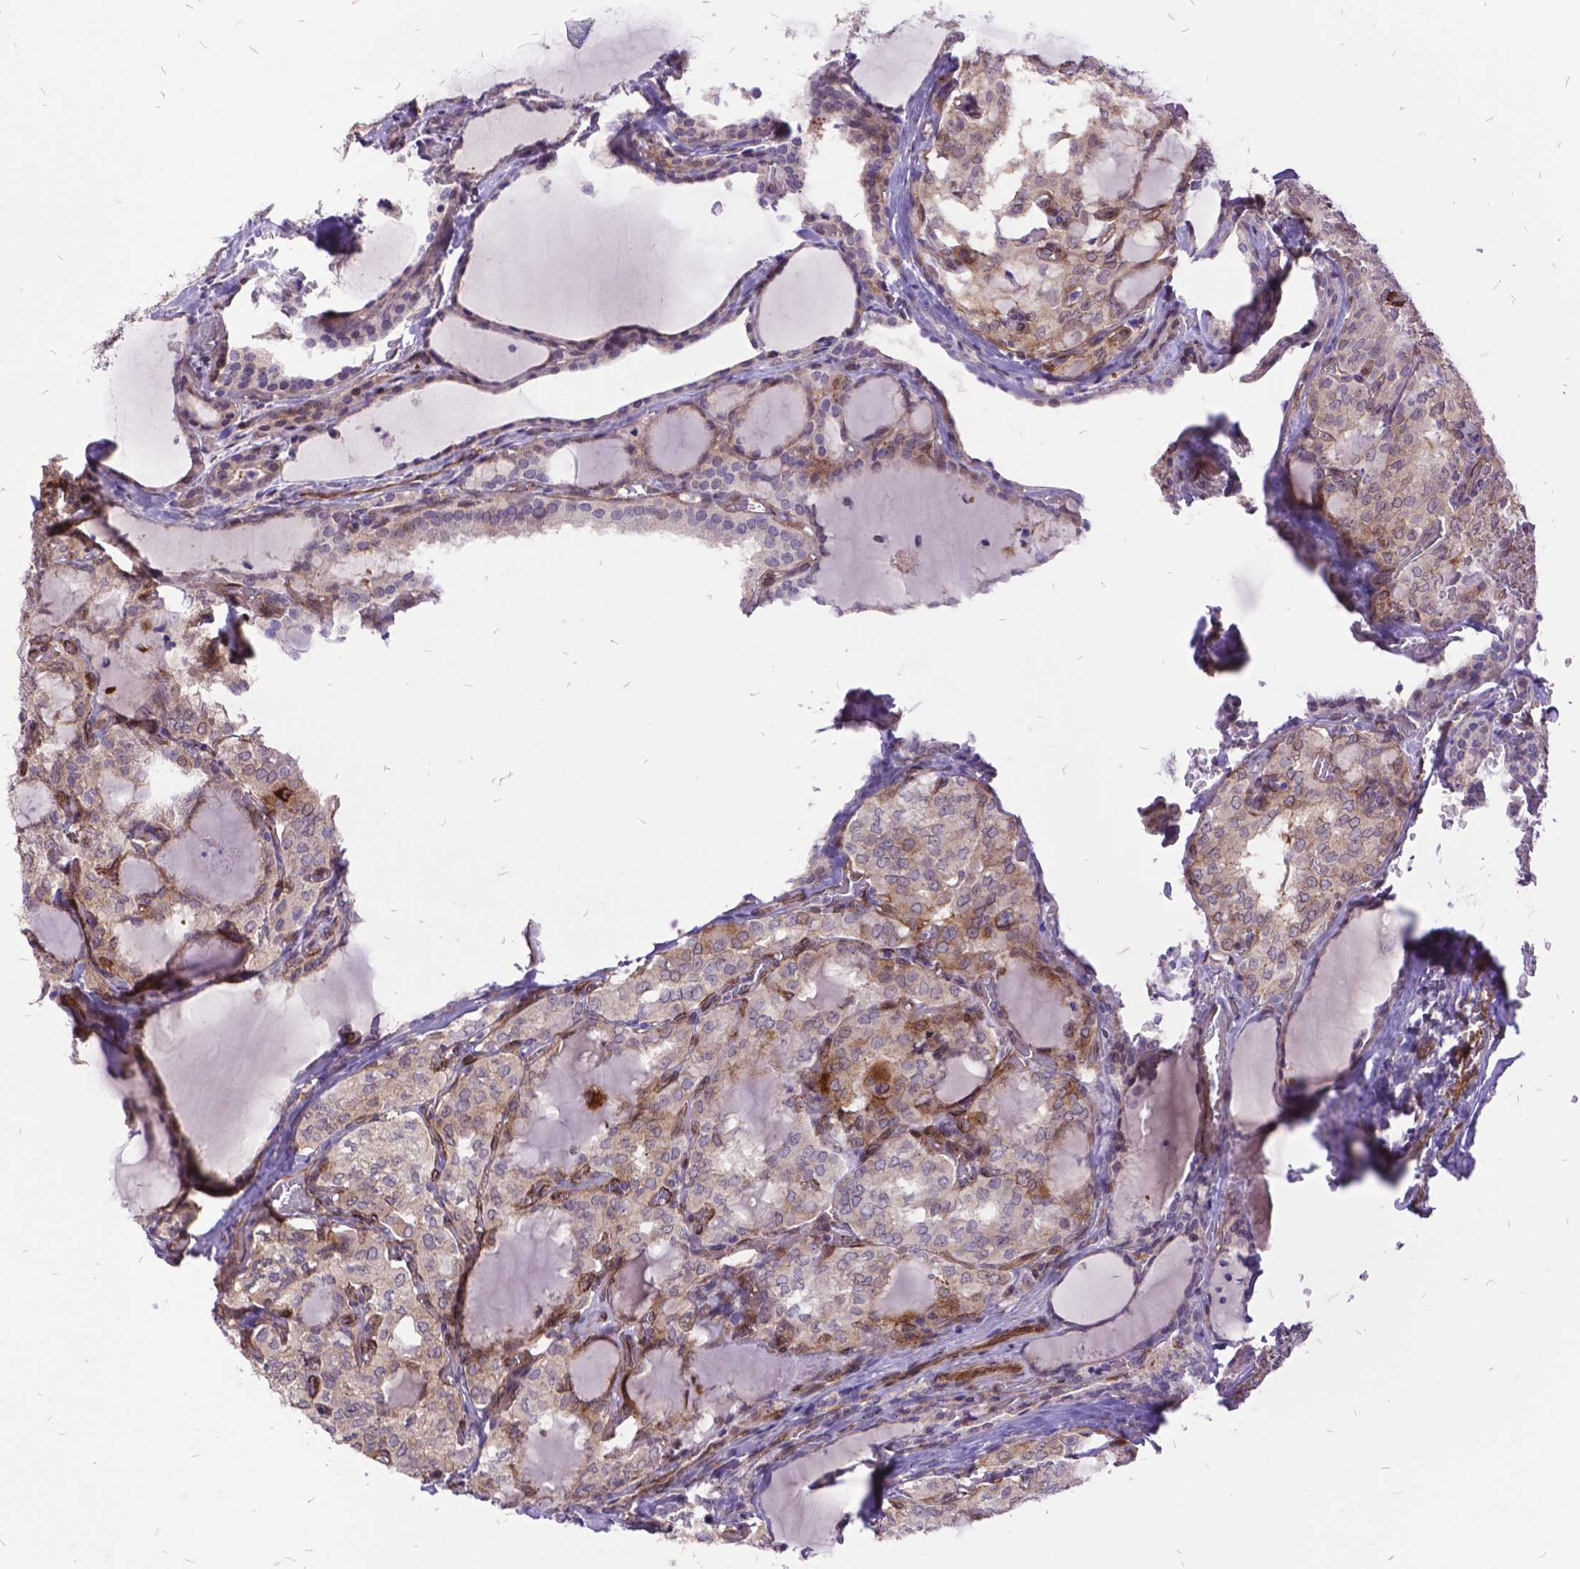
{"staining": {"intensity": "weak", "quantity": "25%-75%", "location": "cytoplasmic/membranous"}, "tissue": "thyroid cancer", "cell_type": "Tumor cells", "image_type": "cancer", "snomed": [{"axis": "morphology", "description": "Papillary adenocarcinoma, NOS"}, {"axis": "topography", "description": "Thyroid gland"}], "caption": "A brown stain labels weak cytoplasmic/membranous expression of a protein in thyroid cancer (papillary adenocarcinoma) tumor cells. (IHC, brightfield microscopy, high magnification).", "gene": "GRB7", "patient": {"sex": "male", "age": 20}}